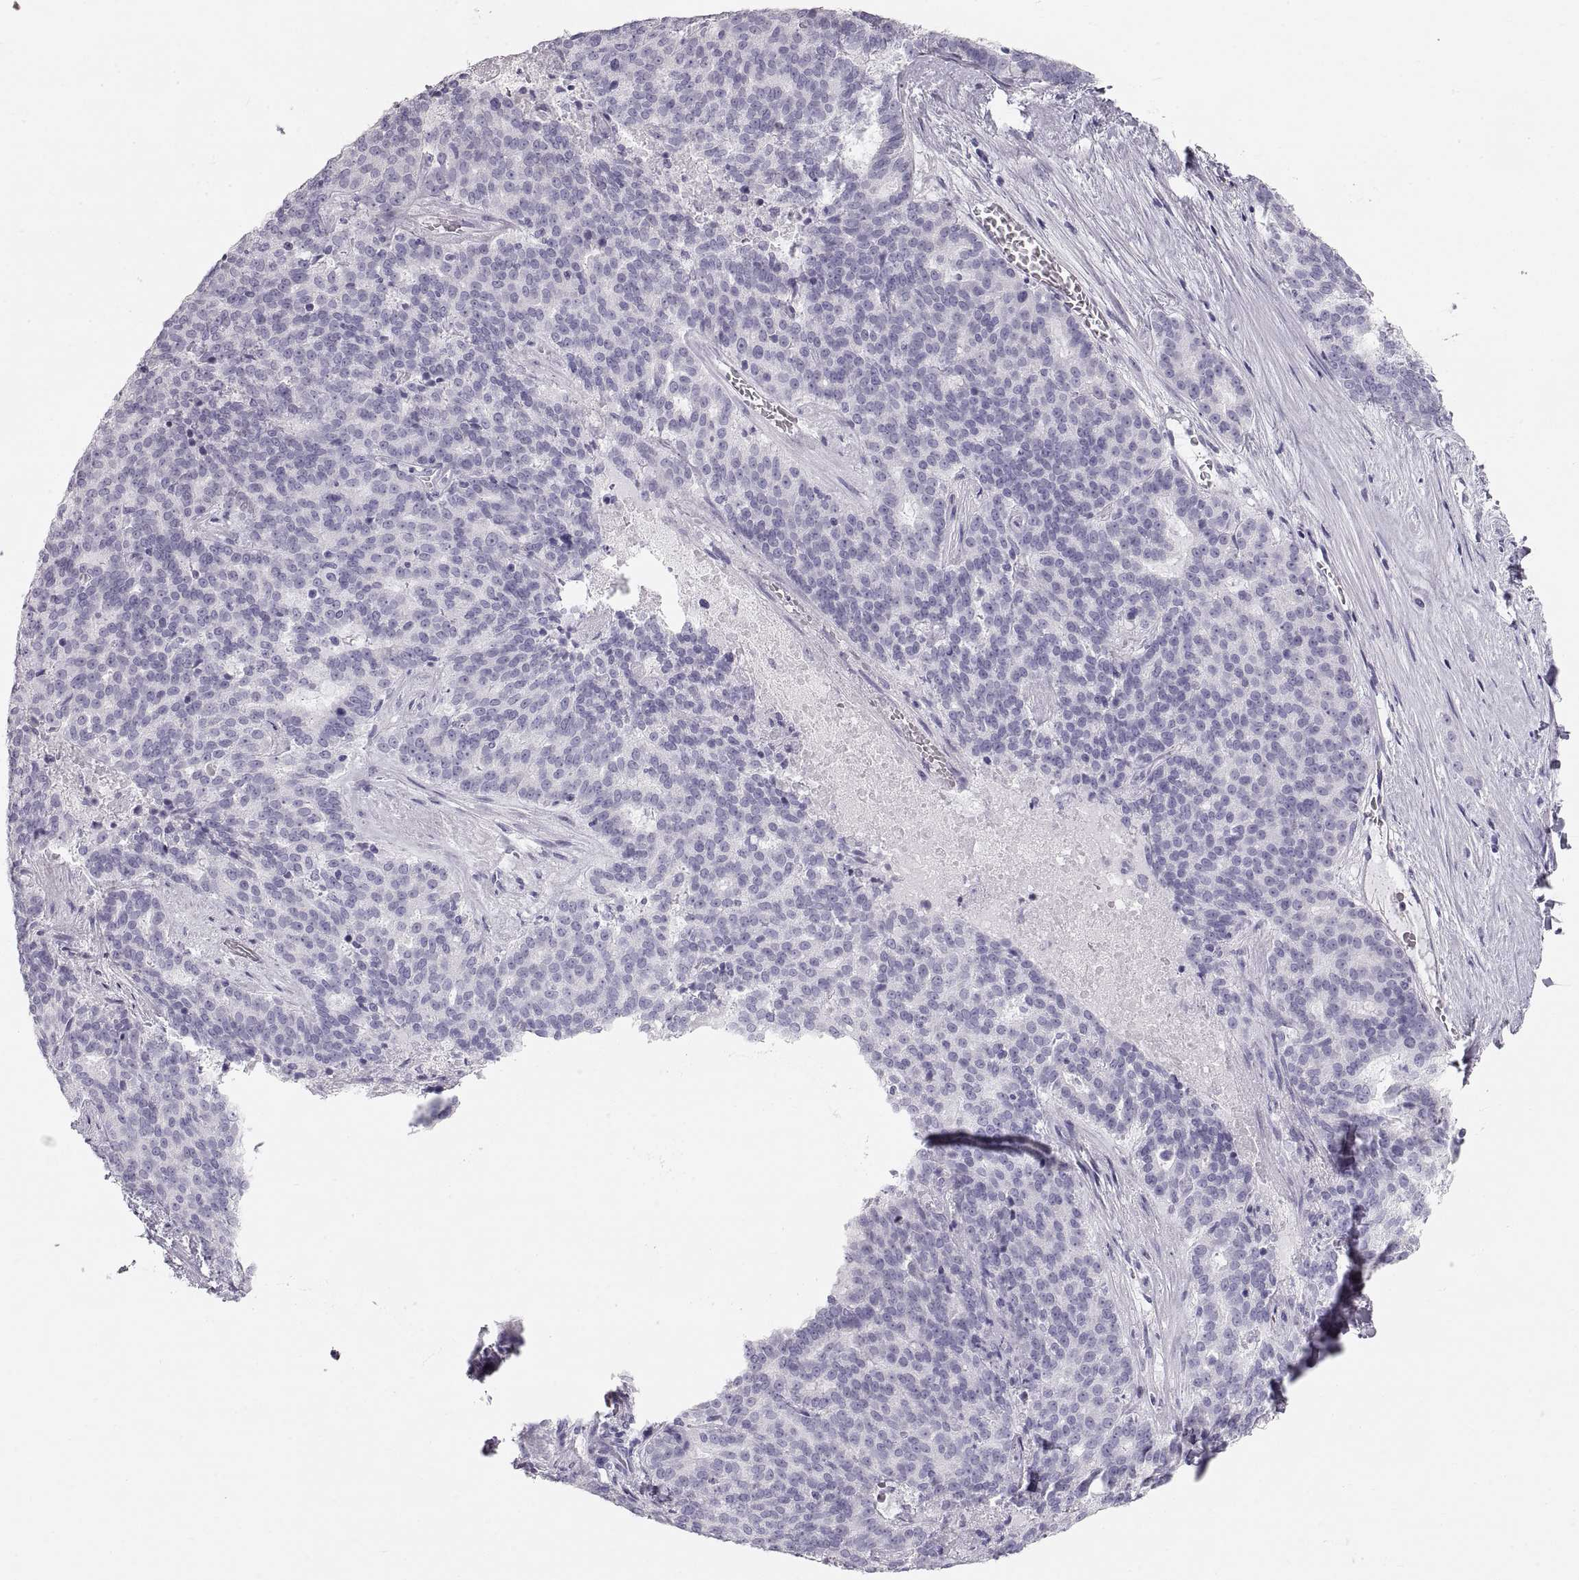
{"staining": {"intensity": "negative", "quantity": "none", "location": "none"}, "tissue": "liver cancer", "cell_type": "Tumor cells", "image_type": "cancer", "snomed": [{"axis": "morphology", "description": "Cholangiocarcinoma"}, {"axis": "topography", "description": "Liver"}], "caption": "Liver cancer stained for a protein using IHC exhibits no staining tumor cells.", "gene": "CRYAA", "patient": {"sex": "female", "age": 47}}